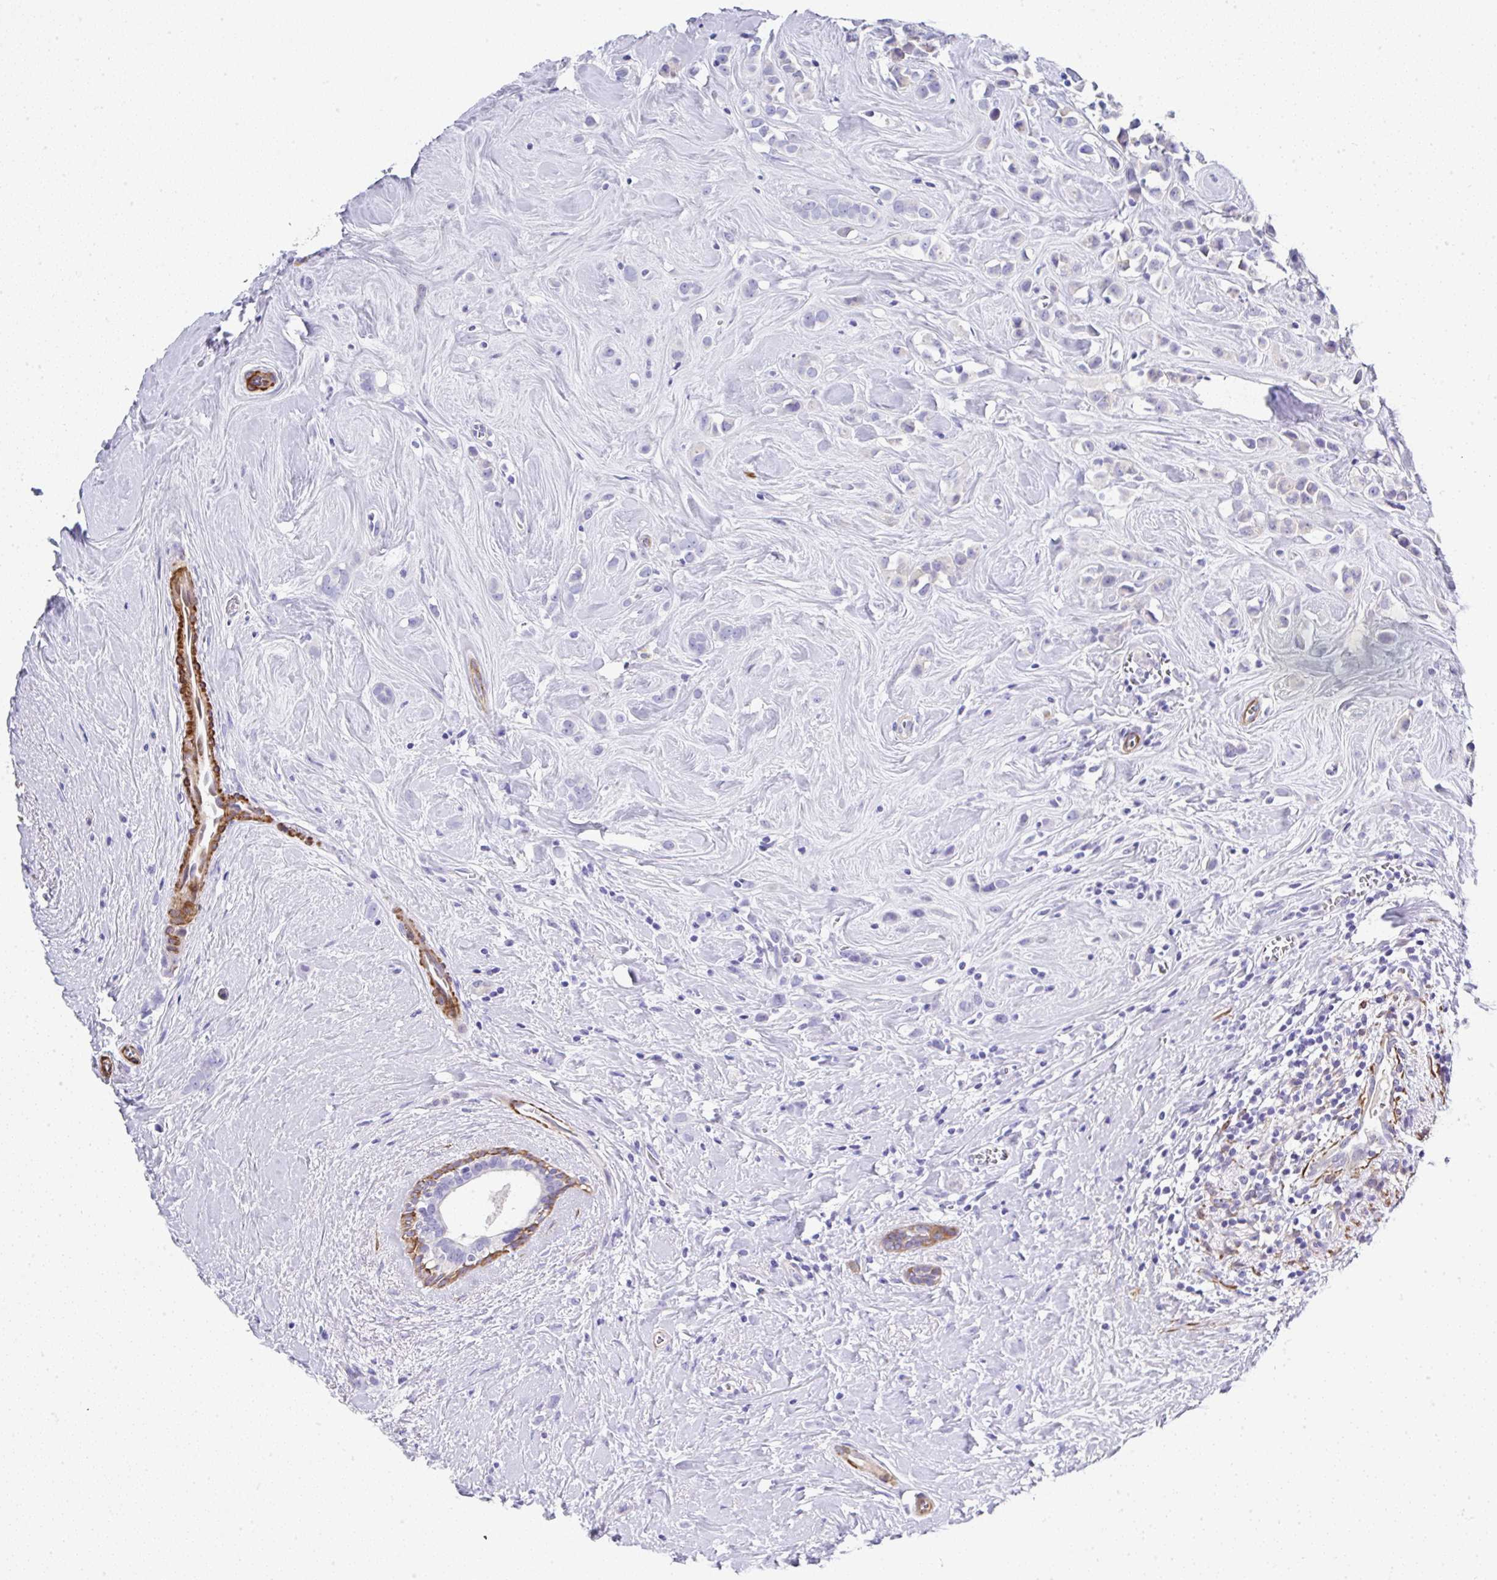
{"staining": {"intensity": "negative", "quantity": "none", "location": "none"}, "tissue": "breast cancer", "cell_type": "Tumor cells", "image_type": "cancer", "snomed": [{"axis": "morphology", "description": "Duct carcinoma"}, {"axis": "topography", "description": "Breast"}], "caption": "Immunohistochemistry (IHC) of human breast invasive ductal carcinoma displays no positivity in tumor cells.", "gene": "PPFIA4", "patient": {"sex": "female", "age": 80}}